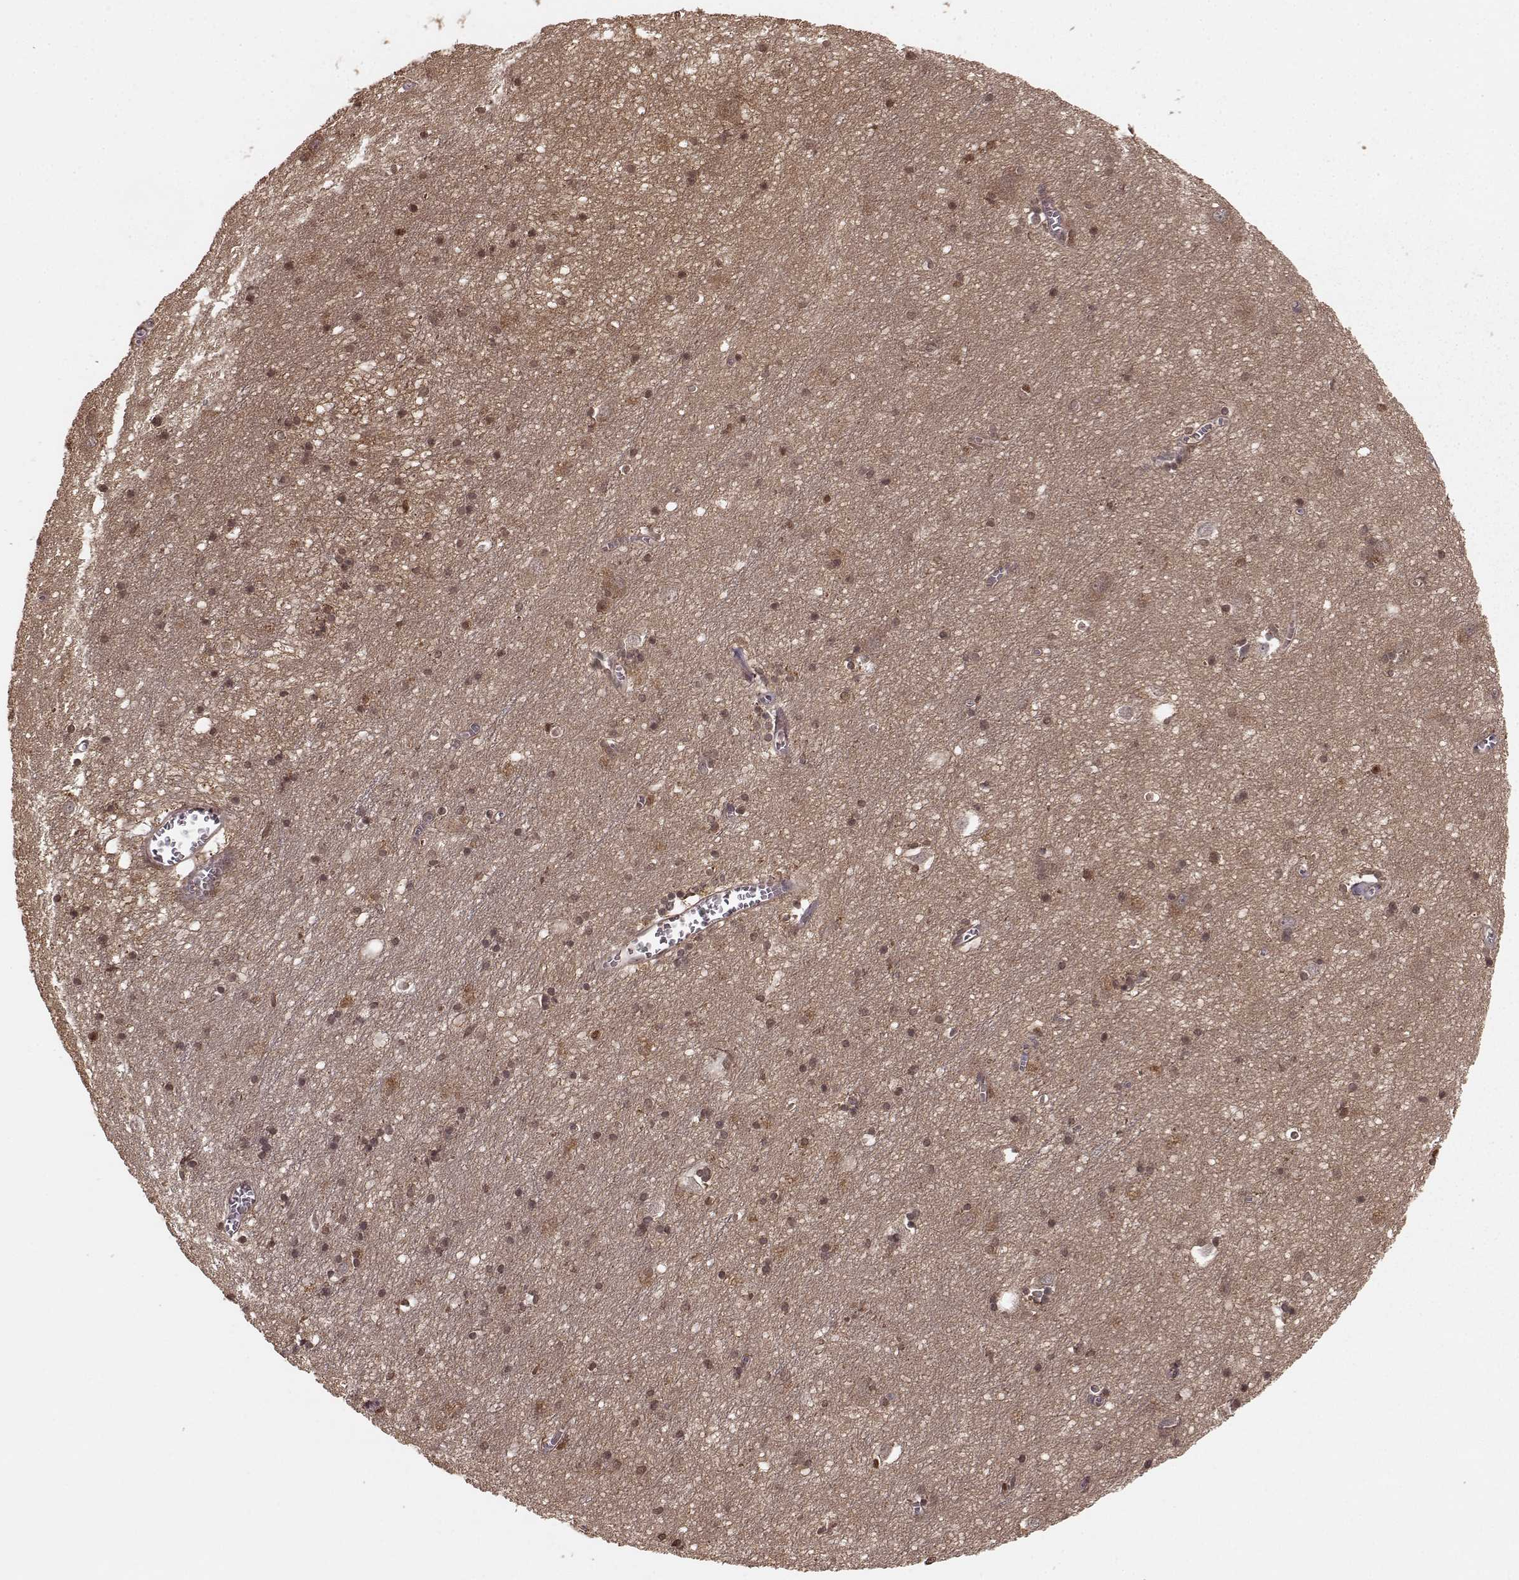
{"staining": {"intensity": "negative", "quantity": "none", "location": "none"}, "tissue": "cerebral cortex", "cell_type": "Endothelial cells", "image_type": "normal", "snomed": [{"axis": "morphology", "description": "Normal tissue, NOS"}, {"axis": "topography", "description": "Cerebral cortex"}], "caption": "A high-resolution photomicrograph shows IHC staining of normal cerebral cortex, which exhibits no significant positivity in endothelial cells. Brightfield microscopy of immunohistochemistry (IHC) stained with DAB (3,3'-diaminobenzidine) (brown) and hematoxylin (blue), captured at high magnification.", "gene": "GSS", "patient": {"sex": "male", "age": 70}}